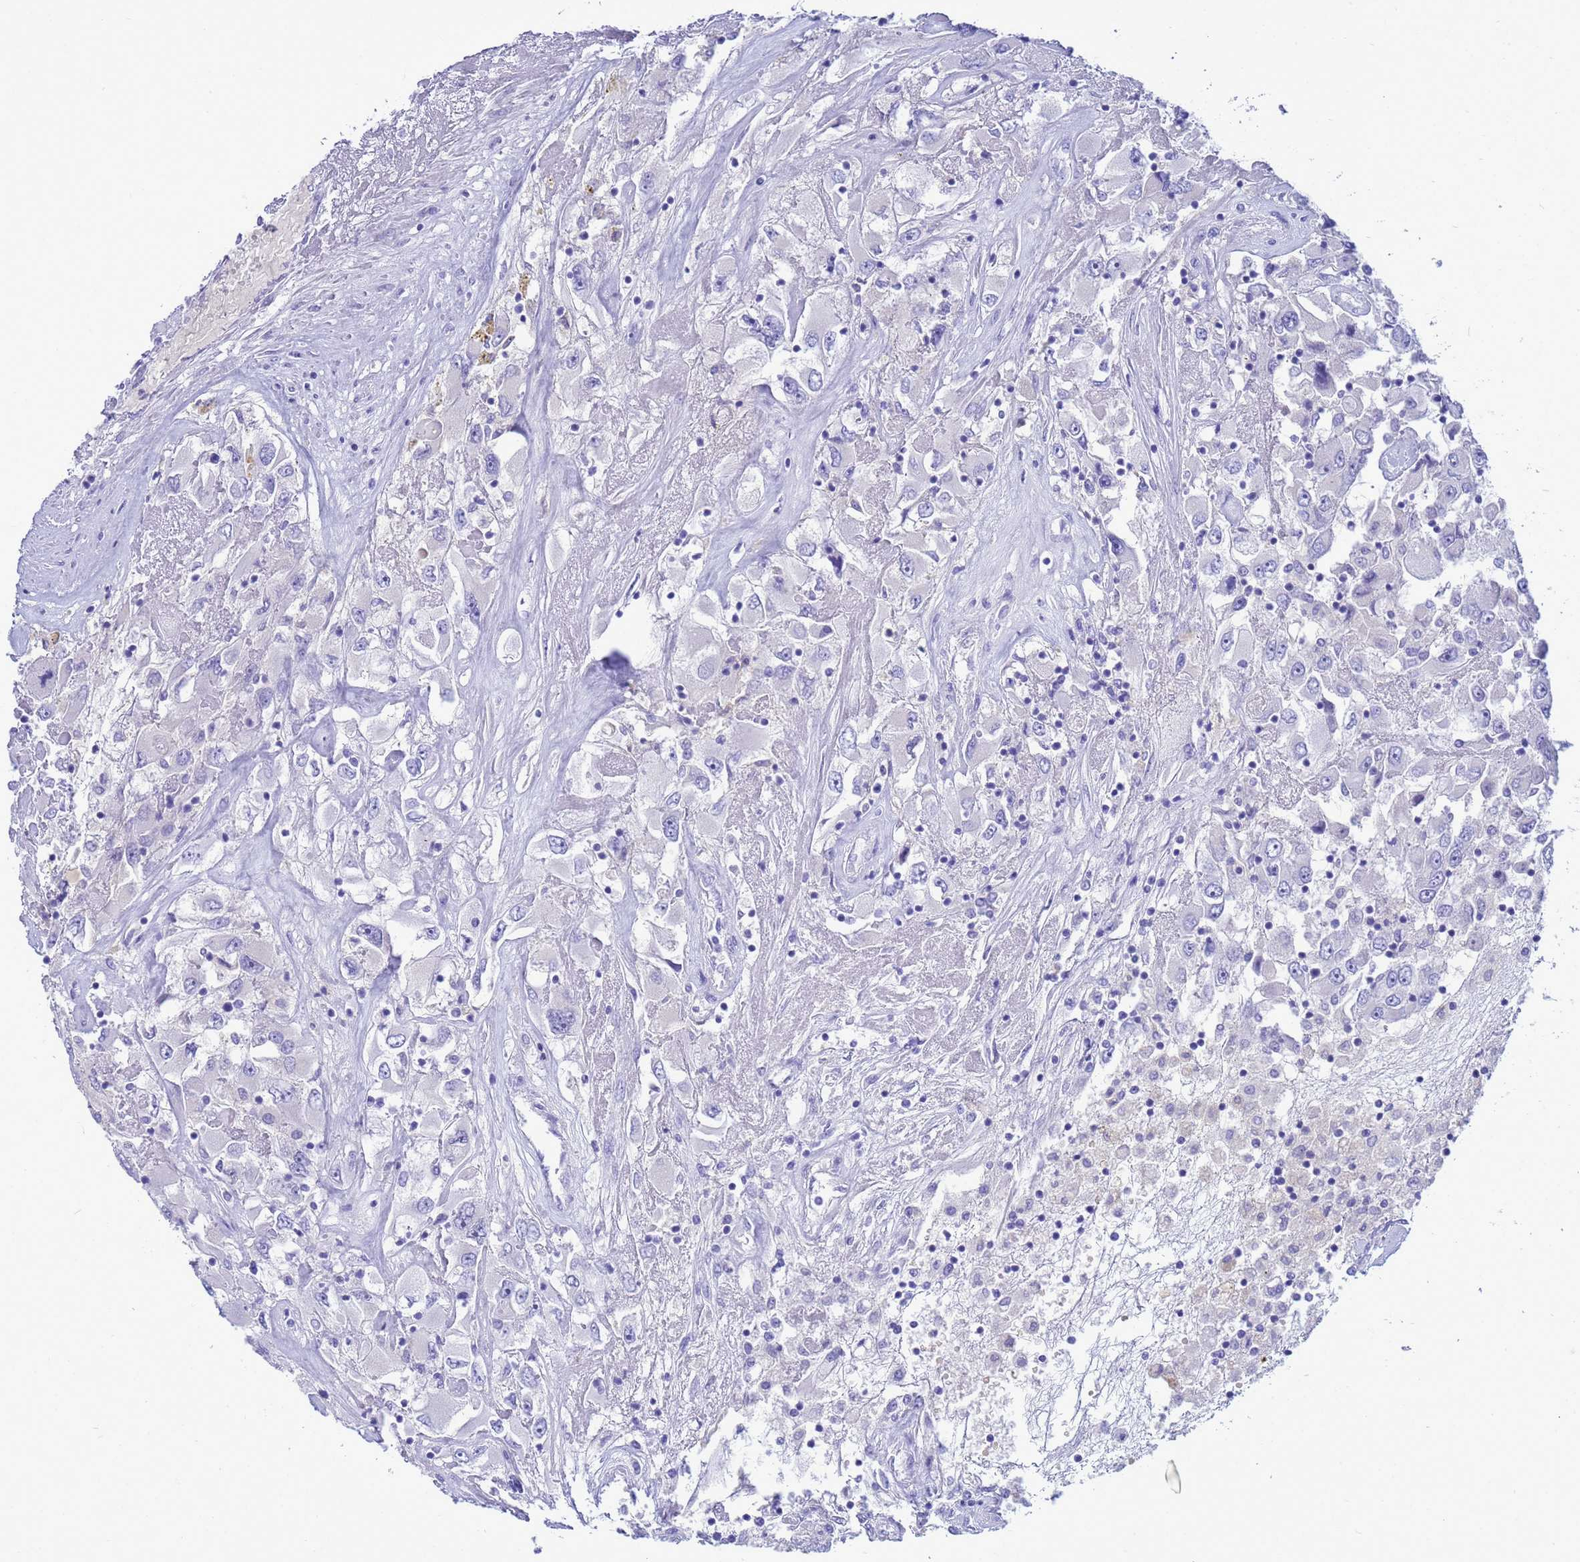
{"staining": {"intensity": "negative", "quantity": "none", "location": "none"}, "tissue": "renal cancer", "cell_type": "Tumor cells", "image_type": "cancer", "snomed": [{"axis": "morphology", "description": "Adenocarcinoma, NOS"}, {"axis": "topography", "description": "Kidney"}], "caption": "Histopathology image shows no significant protein positivity in tumor cells of adenocarcinoma (renal).", "gene": "SYCN", "patient": {"sex": "female", "age": 52}}